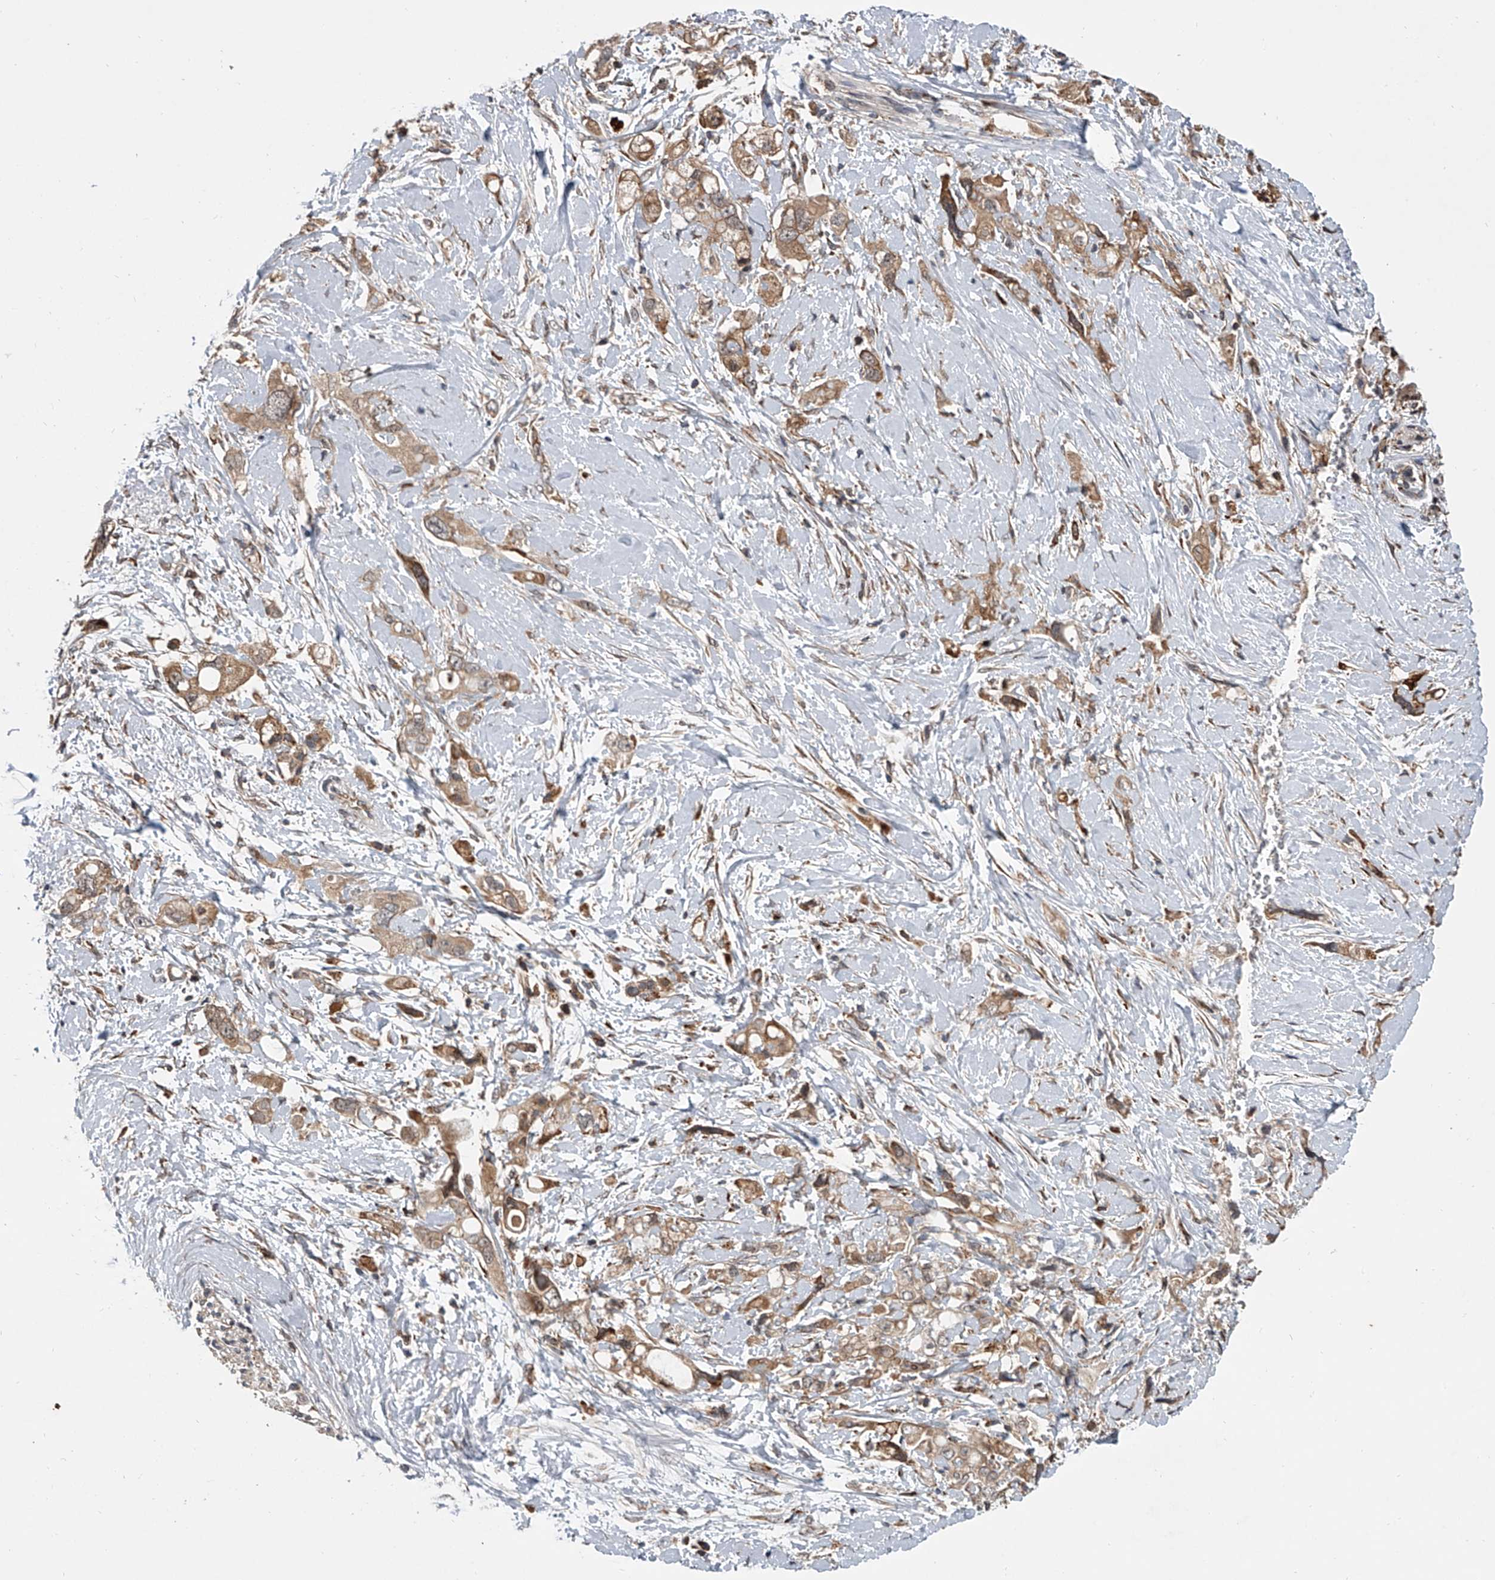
{"staining": {"intensity": "moderate", "quantity": ">75%", "location": "cytoplasmic/membranous"}, "tissue": "pancreatic cancer", "cell_type": "Tumor cells", "image_type": "cancer", "snomed": [{"axis": "morphology", "description": "Adenocarcinoma, NOS"}, {"axis": "topography", "description": "Pancreas"}], "caption": "Pancreatic cancer was stained to show a protein in brown. There is medium levels of moderate cytoplasmic/membranous staining in about >75% of tumor cells. The staining was performed using DAB (3,3'-diaminobenzidine) to visualize the protein expression in brown, while the nuclei were stained in blue with hematoxylin (Magnification: 20x).", "gene": "GEMIN8", "patient": {"sex": "female", "age": 56}}